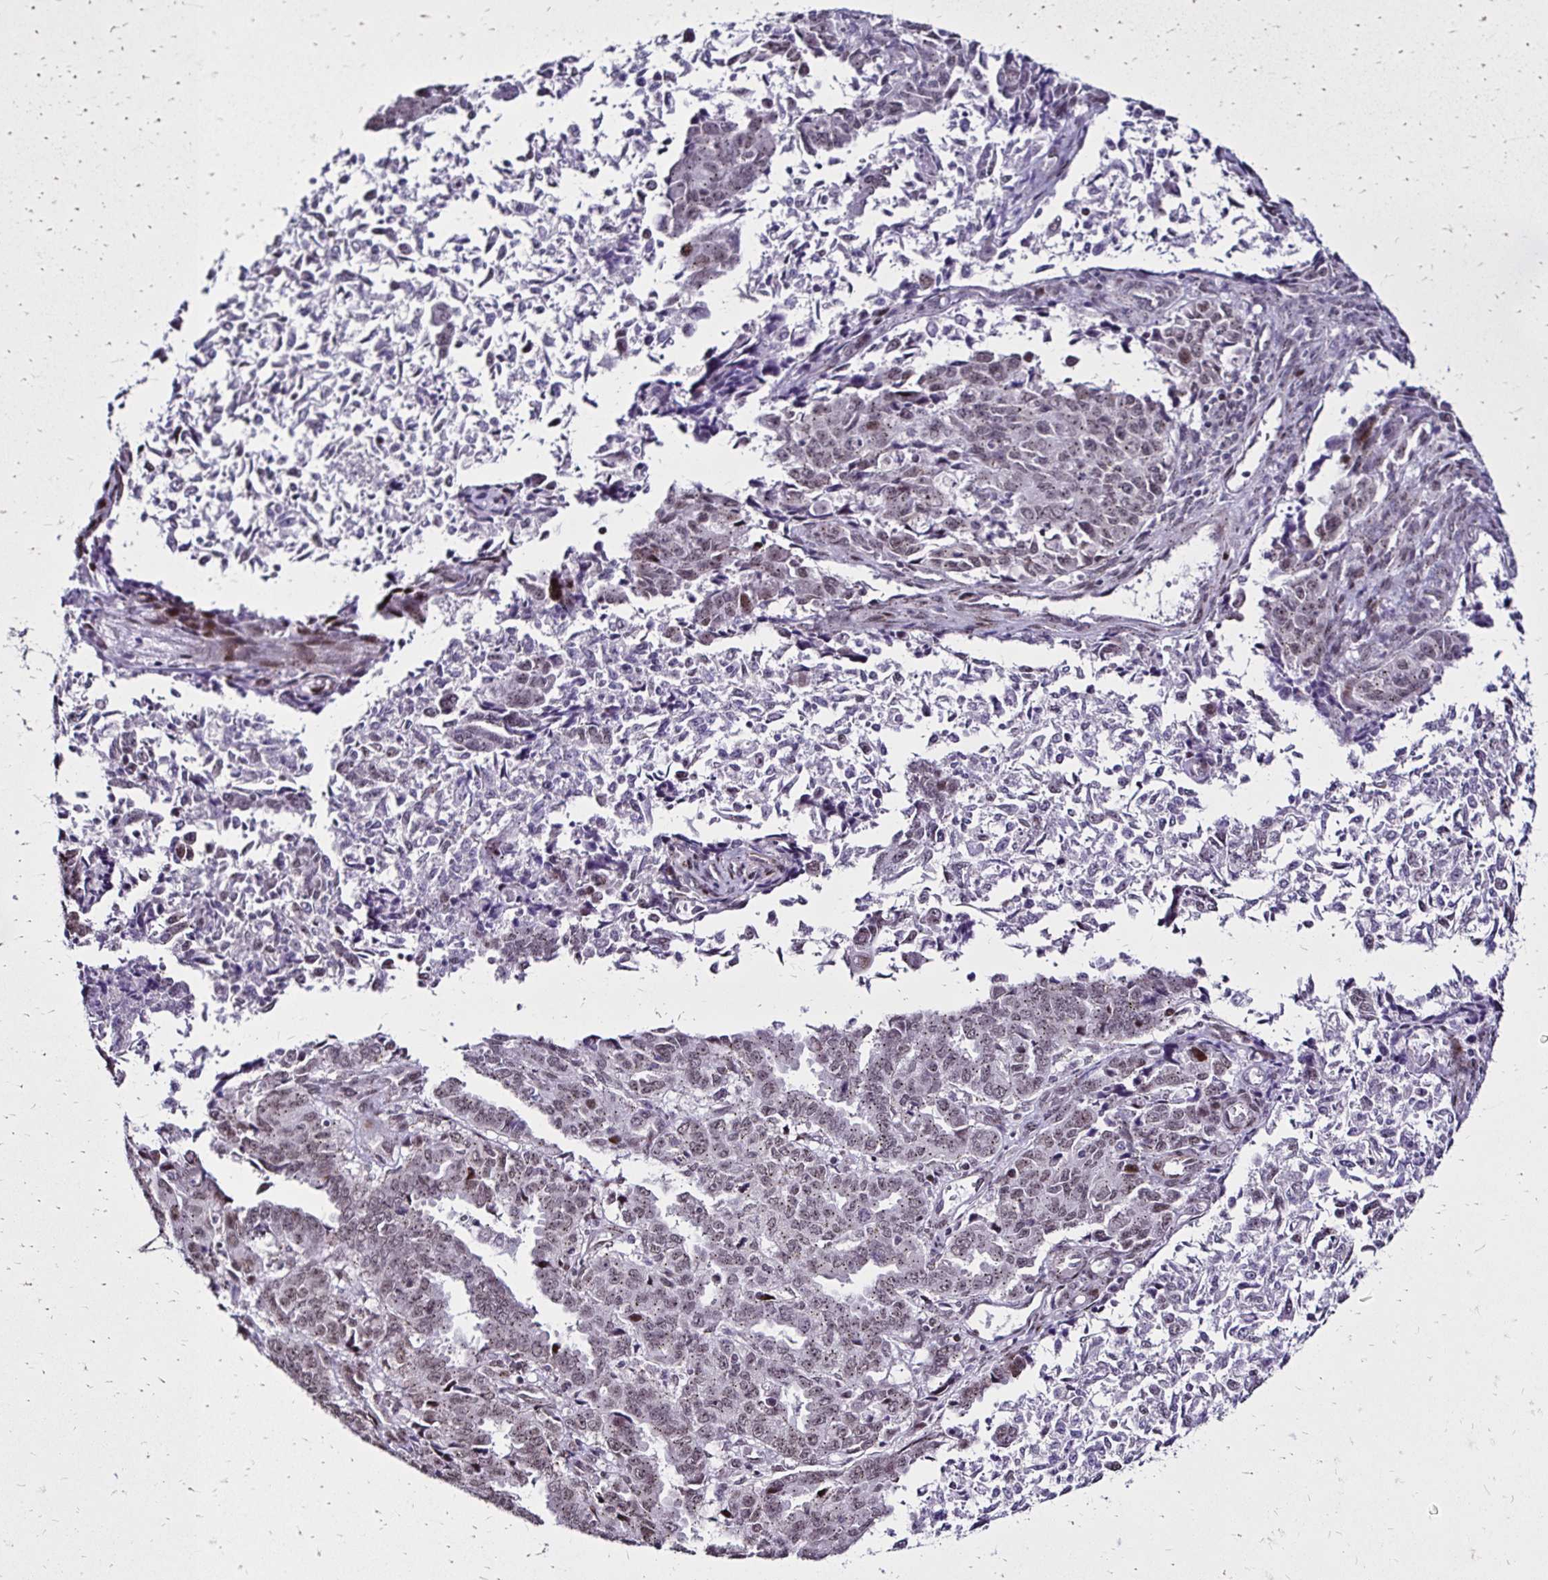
{"staining": {"intensity": "weak", "quantity": "25%-75%", "location": "cytoplasmic/membranous,nuclear"}, "tissue": "endometrial cancer", "cell_type": "Tumor cells", "image_type": "cancer", "snomed": [{"axis": "morphology", "description": "Adenocarcinoma, NOS"}, {"axis": "topography", "description": "Endometrium"}], "caption": "This image exhibits IHC staining of human adenocarcinoma (endometrial), with low weak cytoplasmic/membranous and nuclear staining in approximately 25%-75% of tumor cells.", "gene": "TOB1", "patient": {"sex": "female", "age": 50}}